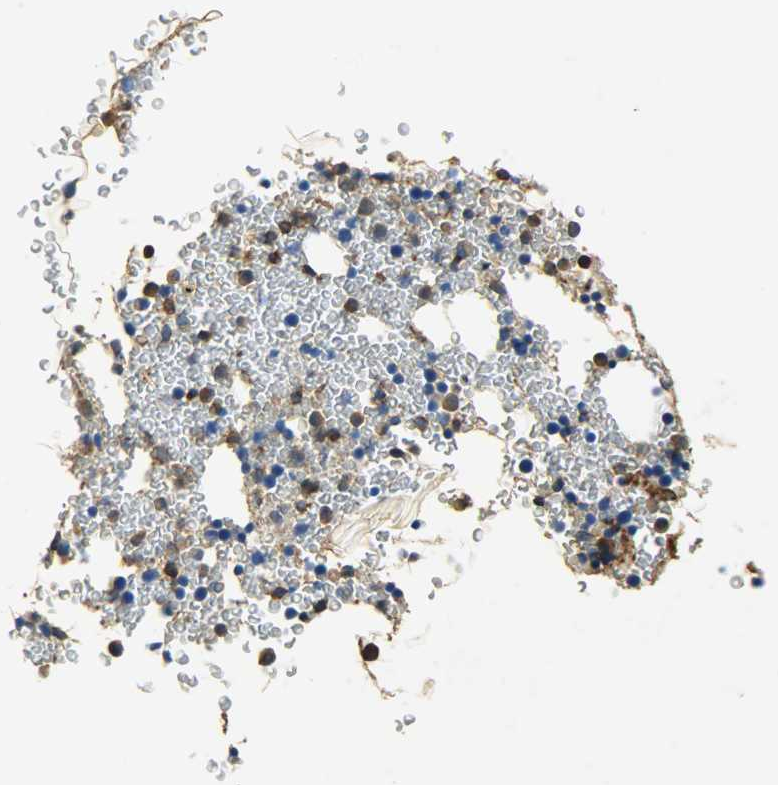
{"staining": {"intensity": "moderate", "quantity": "25%-75%", "location": "cytoplasmic/membranous"}, "tissue": "bone marrow", "cell_type": "Hematopoietic cells", "image_type": "normal", "snomed": [{"axis": "morphology", "description": "Normal tissue, NOS"}, {"axis": "morphology", "description": "Inflammation, NOS"}, {"axis": "topography", "description": "Bone marrow"}], "caption": "An image of bone marrow stained for a protein reveals moderate cytoplasmic/membranous brown staining in hematopoietic cells. Ihc stains the protein in brown and the nuclei are stained blue.", "gene": "ANXA6", "patient": {"sex": "male", "age": 22}}